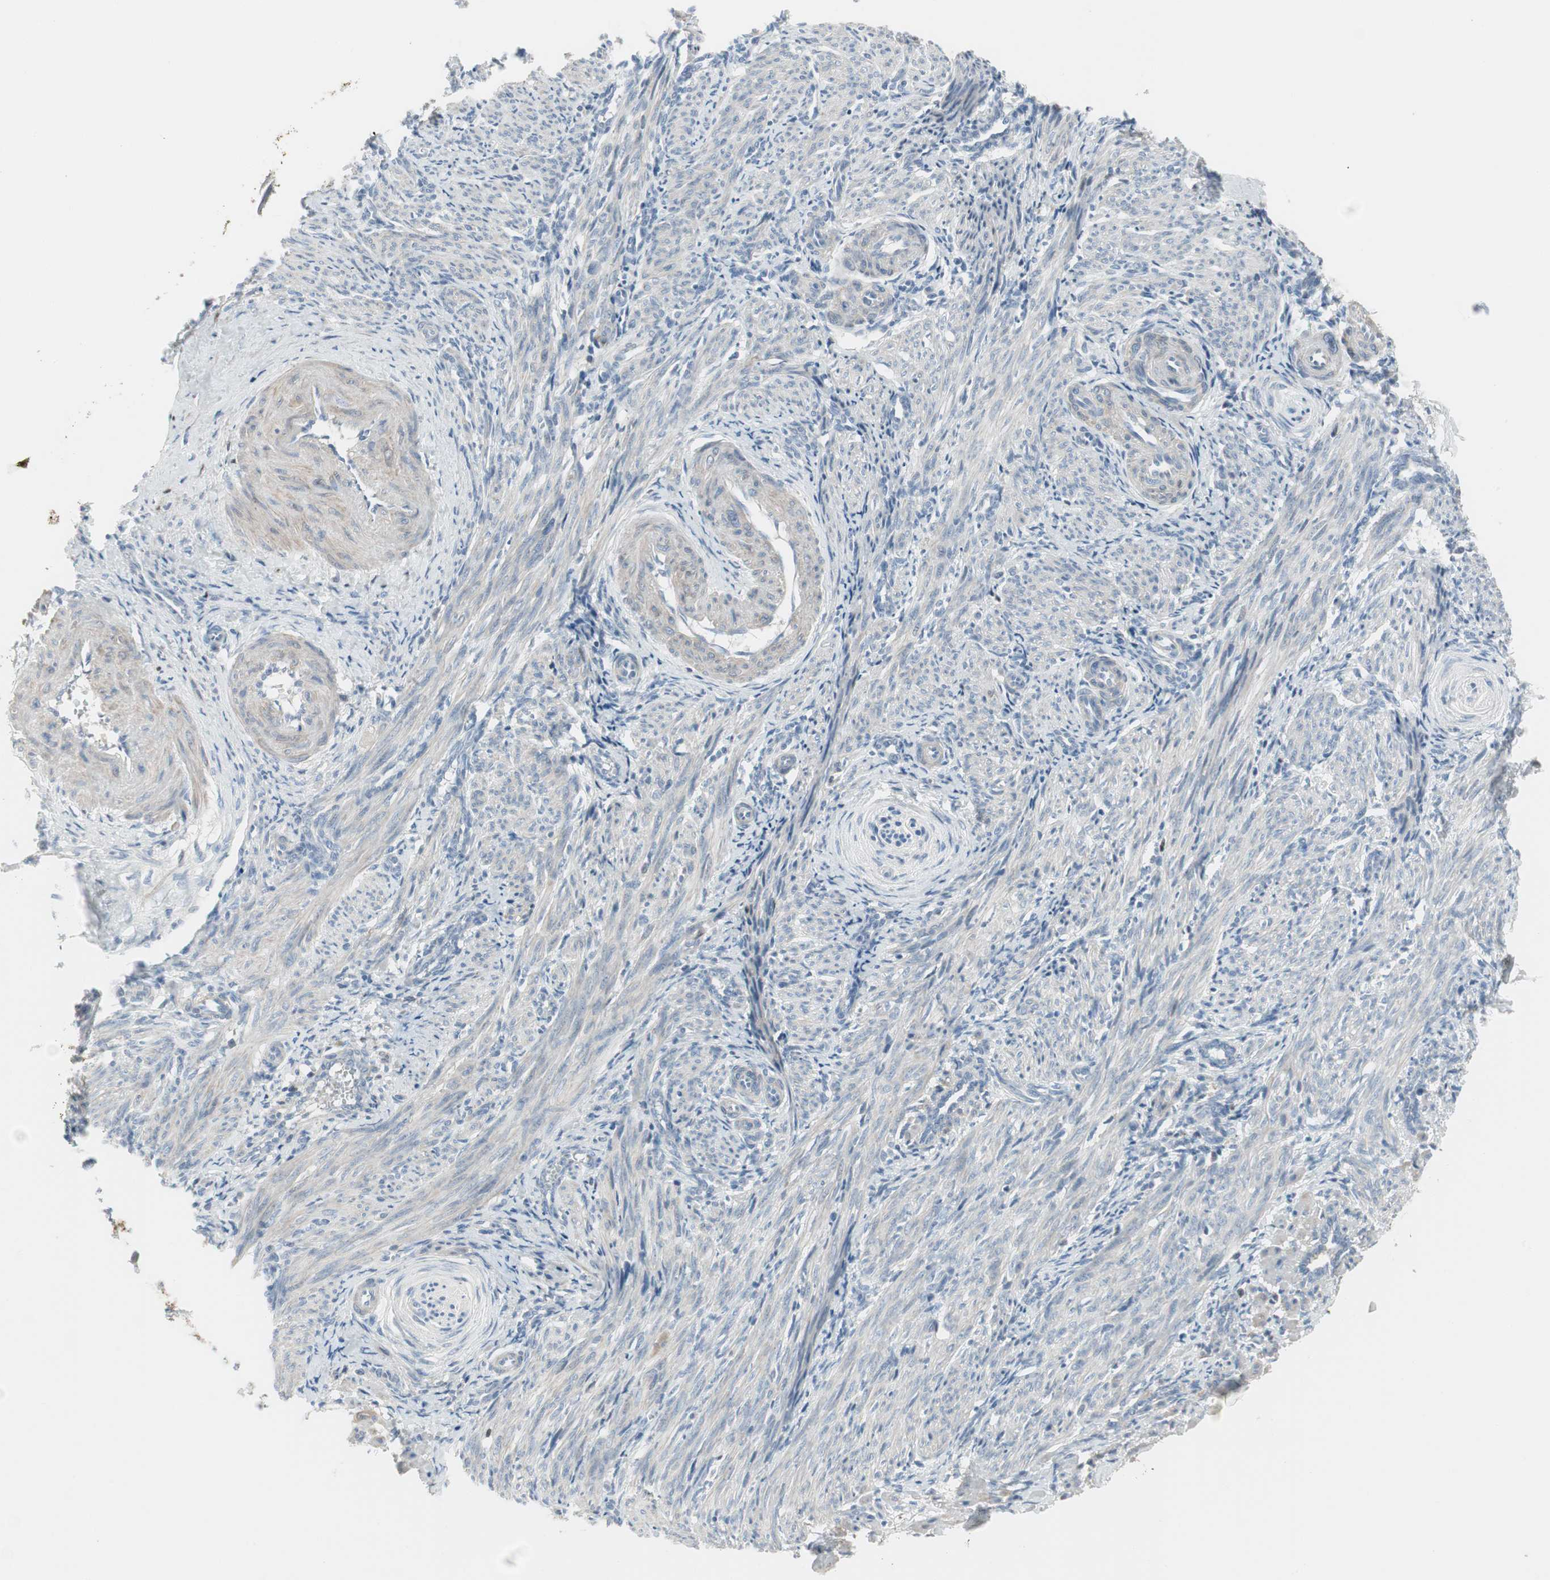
{"staining": {"intensity": "weak", "quantity": ">75%", "location": "cytoplasmic/membranous"}, "tissue": "smooth muscle", "cell_type": "Smooth muscle cells", "image_type": "normal", "snomed": [{"axis": "morphology", "description": "Normal tissue, NOS"}, {"axis": "topography", "description": "Endometrium"}], "caption": "A micrograph showing weak cytoplasmic/membranous expression in about >75% of smooth muscle cells in normal smooth muscle, as visualized by brown immunohistochemical staining.", "gene": "PIGR", "patient": {"sex": "female", "age": 33}}